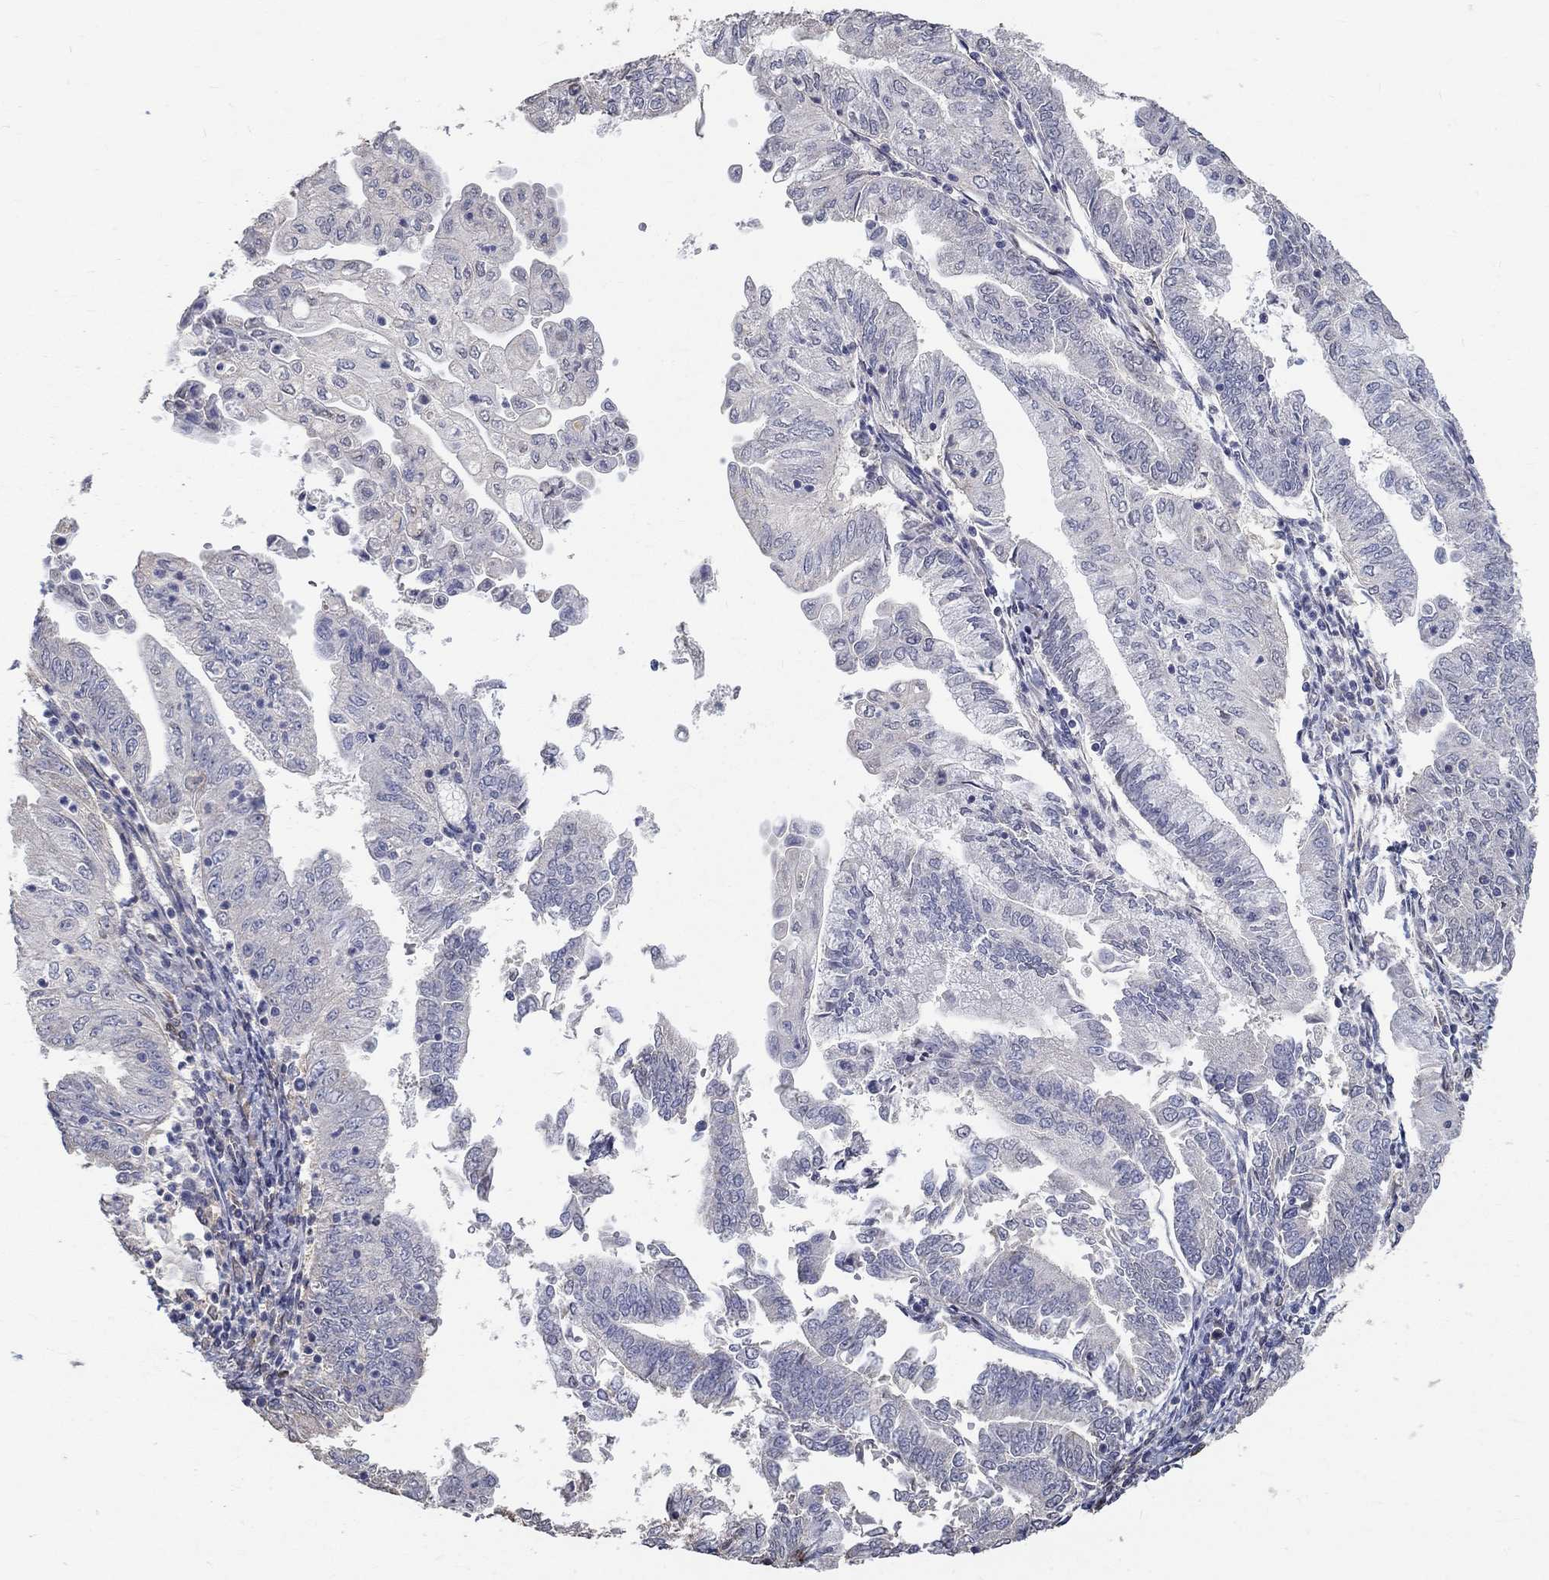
{"staining": {"intensity": "moderate", "quantity": "<25%", "location": "cytoplasmic/membranous"}, "tissue": "endometrial cancer", "cell_type": "Tumor cells", "image_type": "cancer", "snomed": [{"axis": "morphology", "description": "Adenocarcinoma, NOS"}, {"axis": "topography", "description": "Endometrium"}], "caption": "This micrograph demonstrates immunohistochemistry (IHC) staining of human adenocarcinoma (endometrial), with low moderate cytoplasmic/membranous positivity in approximately <25% of tumor cells.", "gene": "FGF2", "patient": {"sex": "female", "age": 55}}